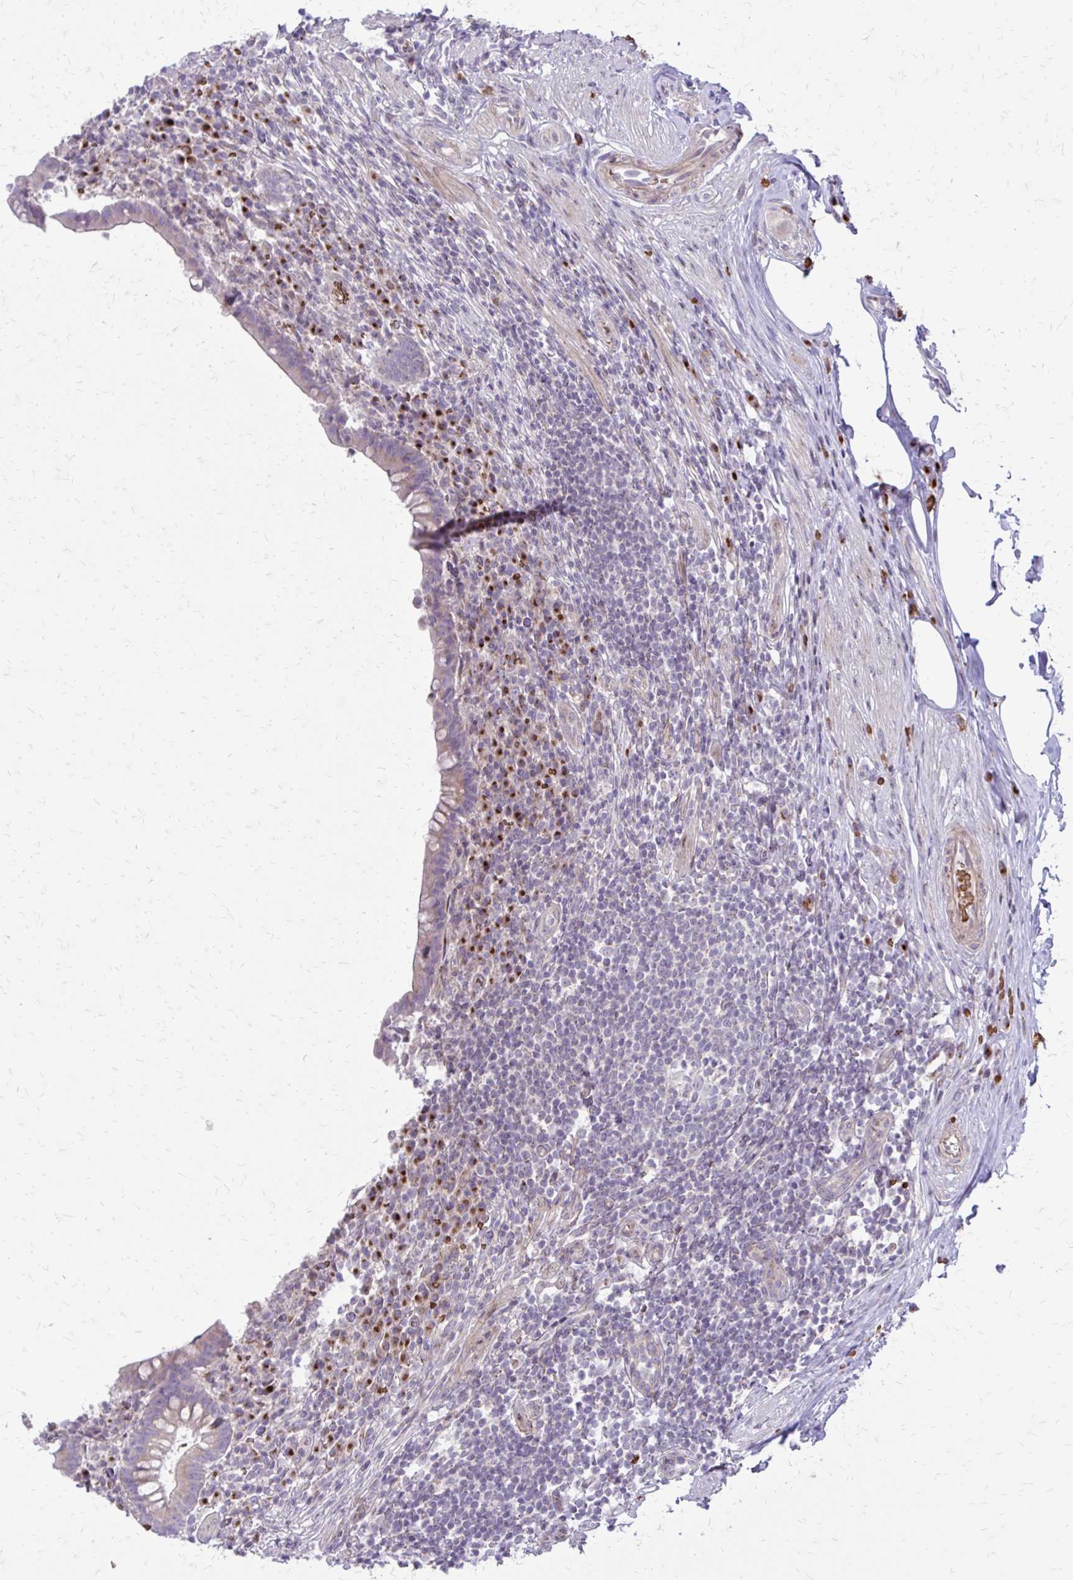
{"staining": {"intensity": "weak", "quantity": ">75%", "location": "cytoplasmic/membranous"}, "tissue": "appendix", "cell_type": "Glandular cells", "image_type": "normal", "snomed": [{"axis": "morphology", "description": "Normal tissue, NOS"}, {"axis": "topography", "description": "Appendix"}], "caption": "High-power microscopy captured an immunohistochemistry image of unremarkable appendix, revealing weak cytoplasmic/membranous expression in about >75% of glandular cells.", "gene": "FUNDC2", "patient": {"sex": "female", "age": 56}}